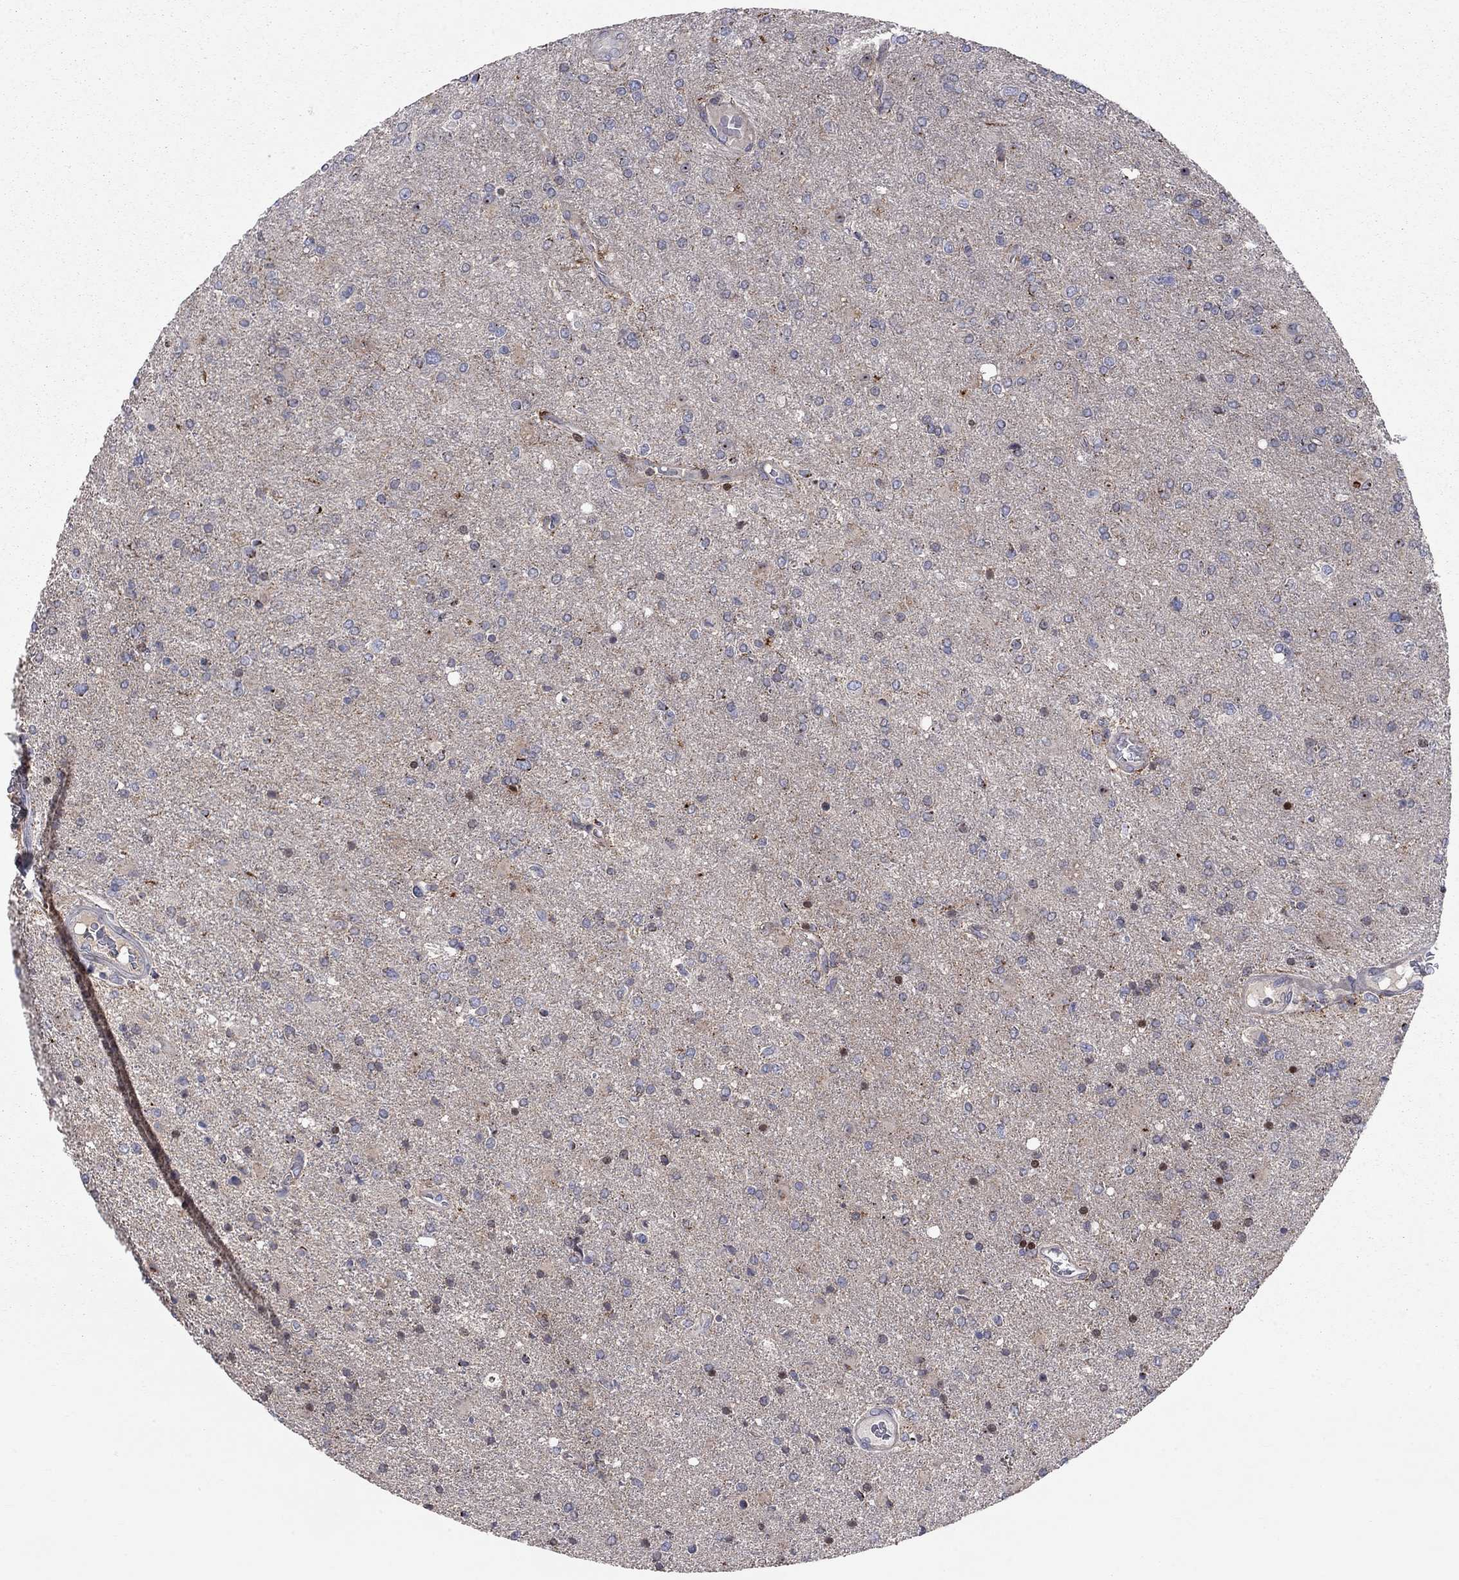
{"staining": {"intensity": "negative", "quantity": "none", "location": "none"}, "tissue": "glioma", "cell_type": "Tumor cells", "image_type": "cancer", "snomed": [{"axis": "morphology", "description": "Glioma, malignant, High grade"}, {"axis": "topography", "description": "Cerebral cortex"}], "caption": "This is an immunohistochemistry photomicrograph of glioma. There is no expression in tumor cells.", "gene": "ERN2", "patient": {"sex": "male", "age": 70}}